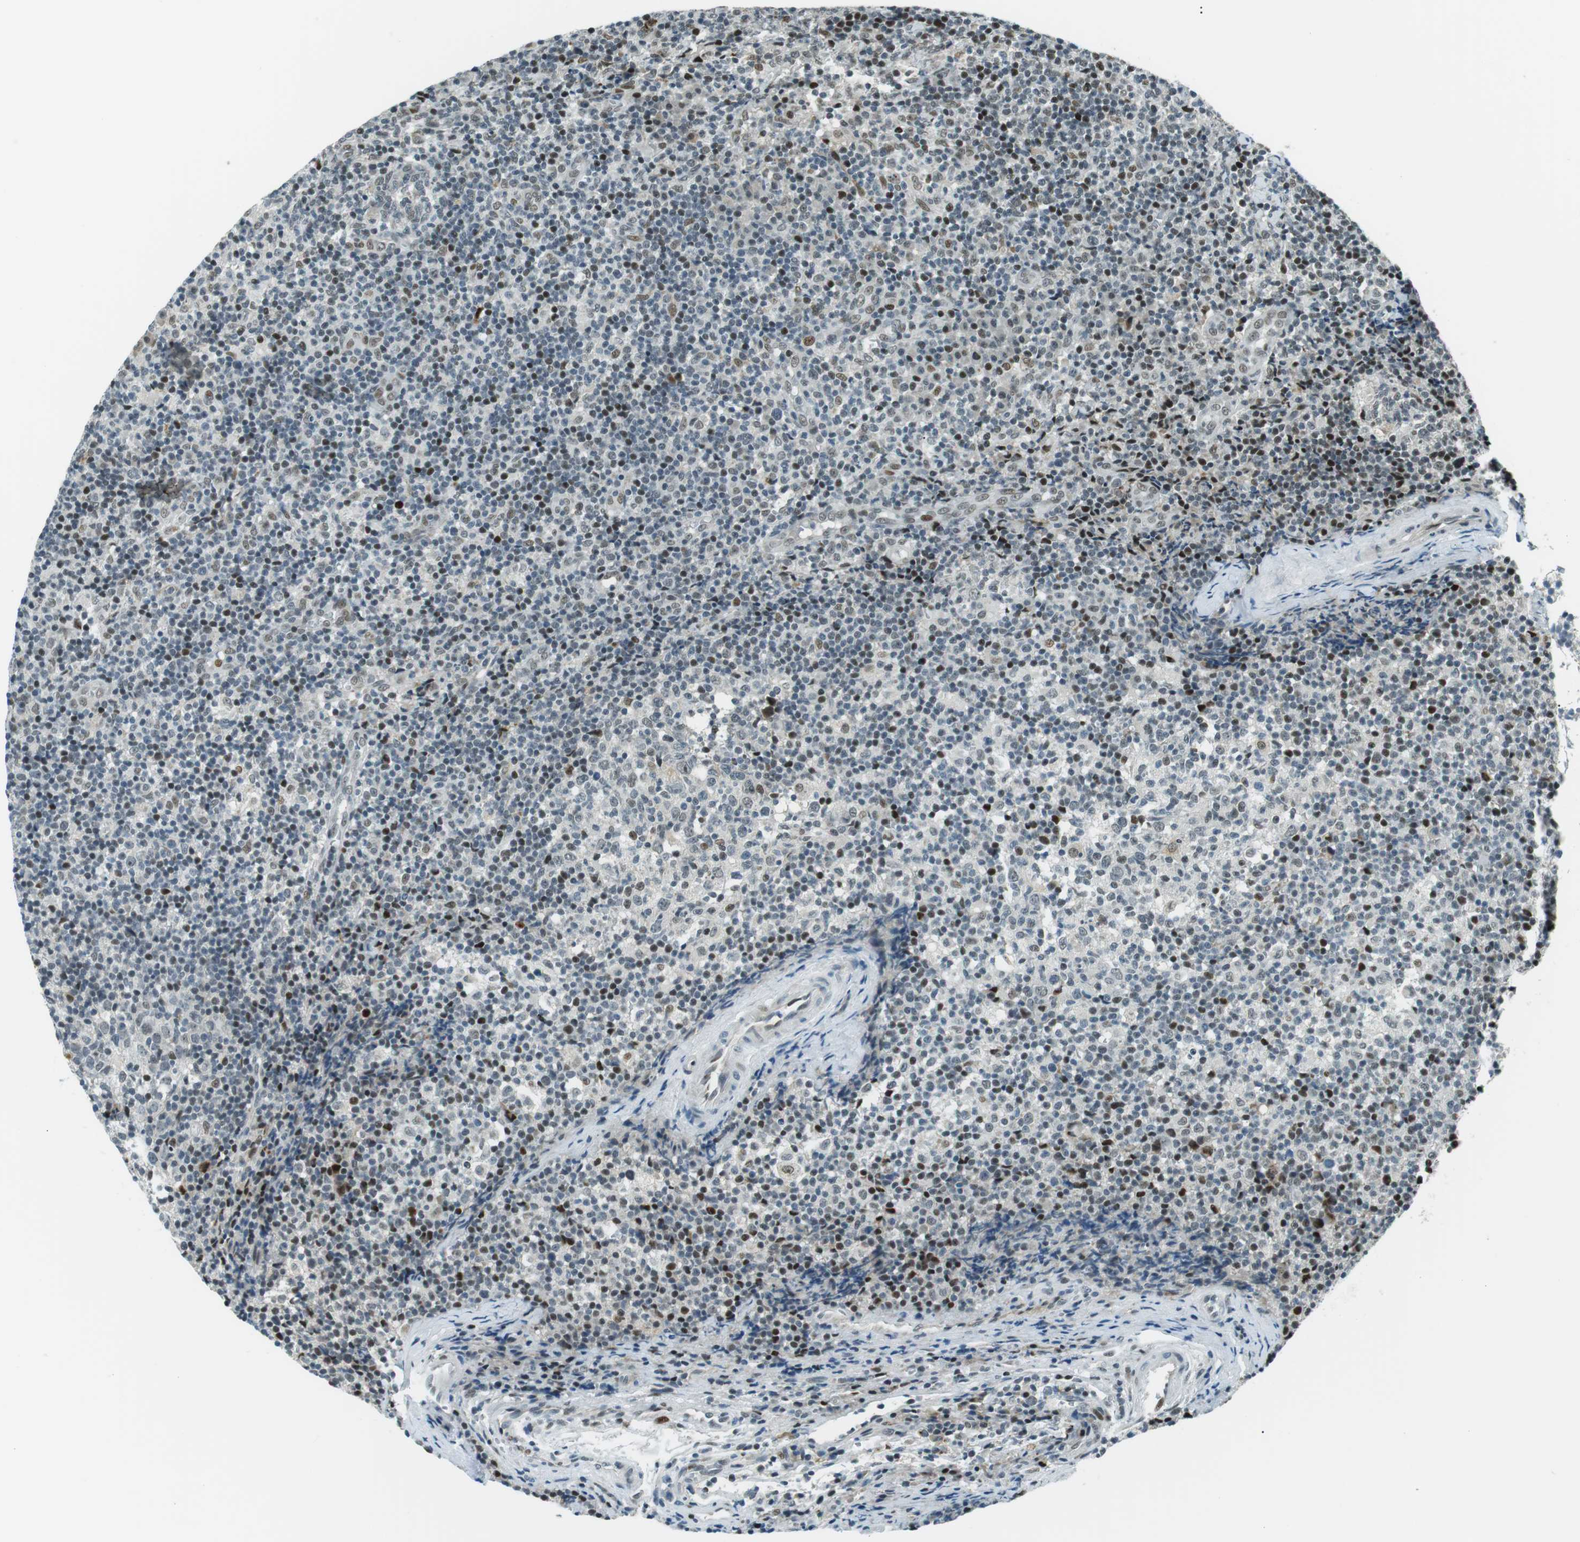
{"staining": {"intensity": "strong", "quantity": "<25%", "location": "nuclear"}, "tissue": "lymph node", "cell_type": "Non-germinal center cells", "image_type": "normal", "snomed": [{"axis": "morphology", "description": "Normal tissue, NOS"}, {"axis": "morphology", "description": "Inflammation, NOS"}, {"axis": "topography", "description": "Lymph node"}], "caption": "Immunohistochemistry image of normal lymph node stained for a protein (brown), which demonstrates medium levels of strong nuclear staining in approximately <25% of non-germinal center cells.", "gene": "PJA1", "patient": {"sex": "male", "age": 55}}